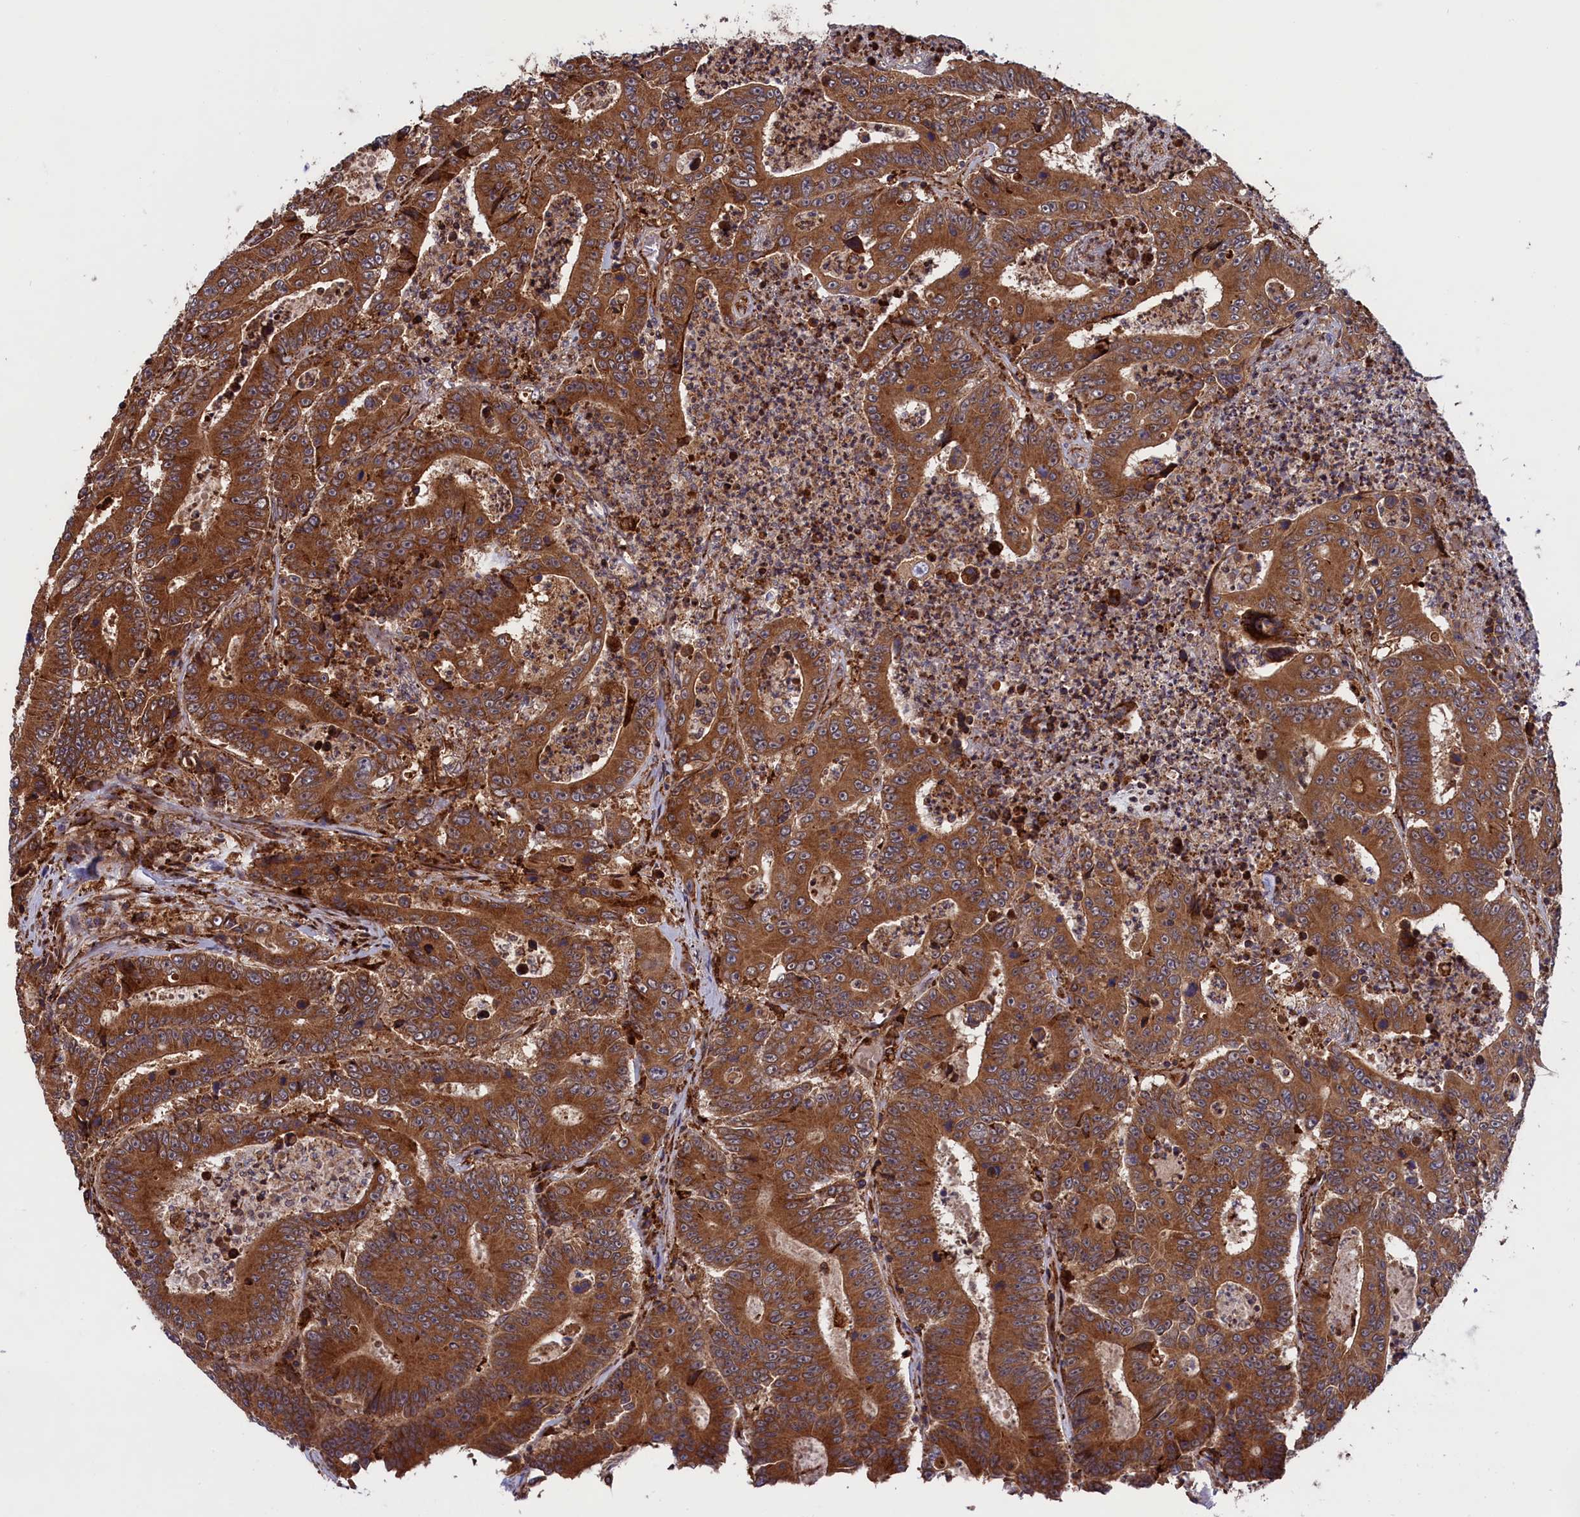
{"staining": {"intensity": "strong", "quantity": ">75%", "location": "cytoplasmic/membranous"}, "tissue": "colorectal cancer", "cell_type": "Tumor cells", "image_type": "cancer", "snomed": [{"axis": "morphology", "description": "Adenocarcinoma, NOS"}, {"axis": "topography", "description": "Colon"}], "caption": "Colorectal adenocarcinoma stained with DAB (3,3'-diaminobenzidine) immunohistochemistry (IHC) exhibits high levels of strong cytoplasmic/membranous staining in approximately >75% of tumor cells. The staining is performed using DAB (3,3'-diaminobenzidine) brown chromogen to label protein expression. The nuclei are counter-stained blue using hematoxylin.", "gene": "PLA2G4C", "patient": {"sex": "male", "age": 83}}